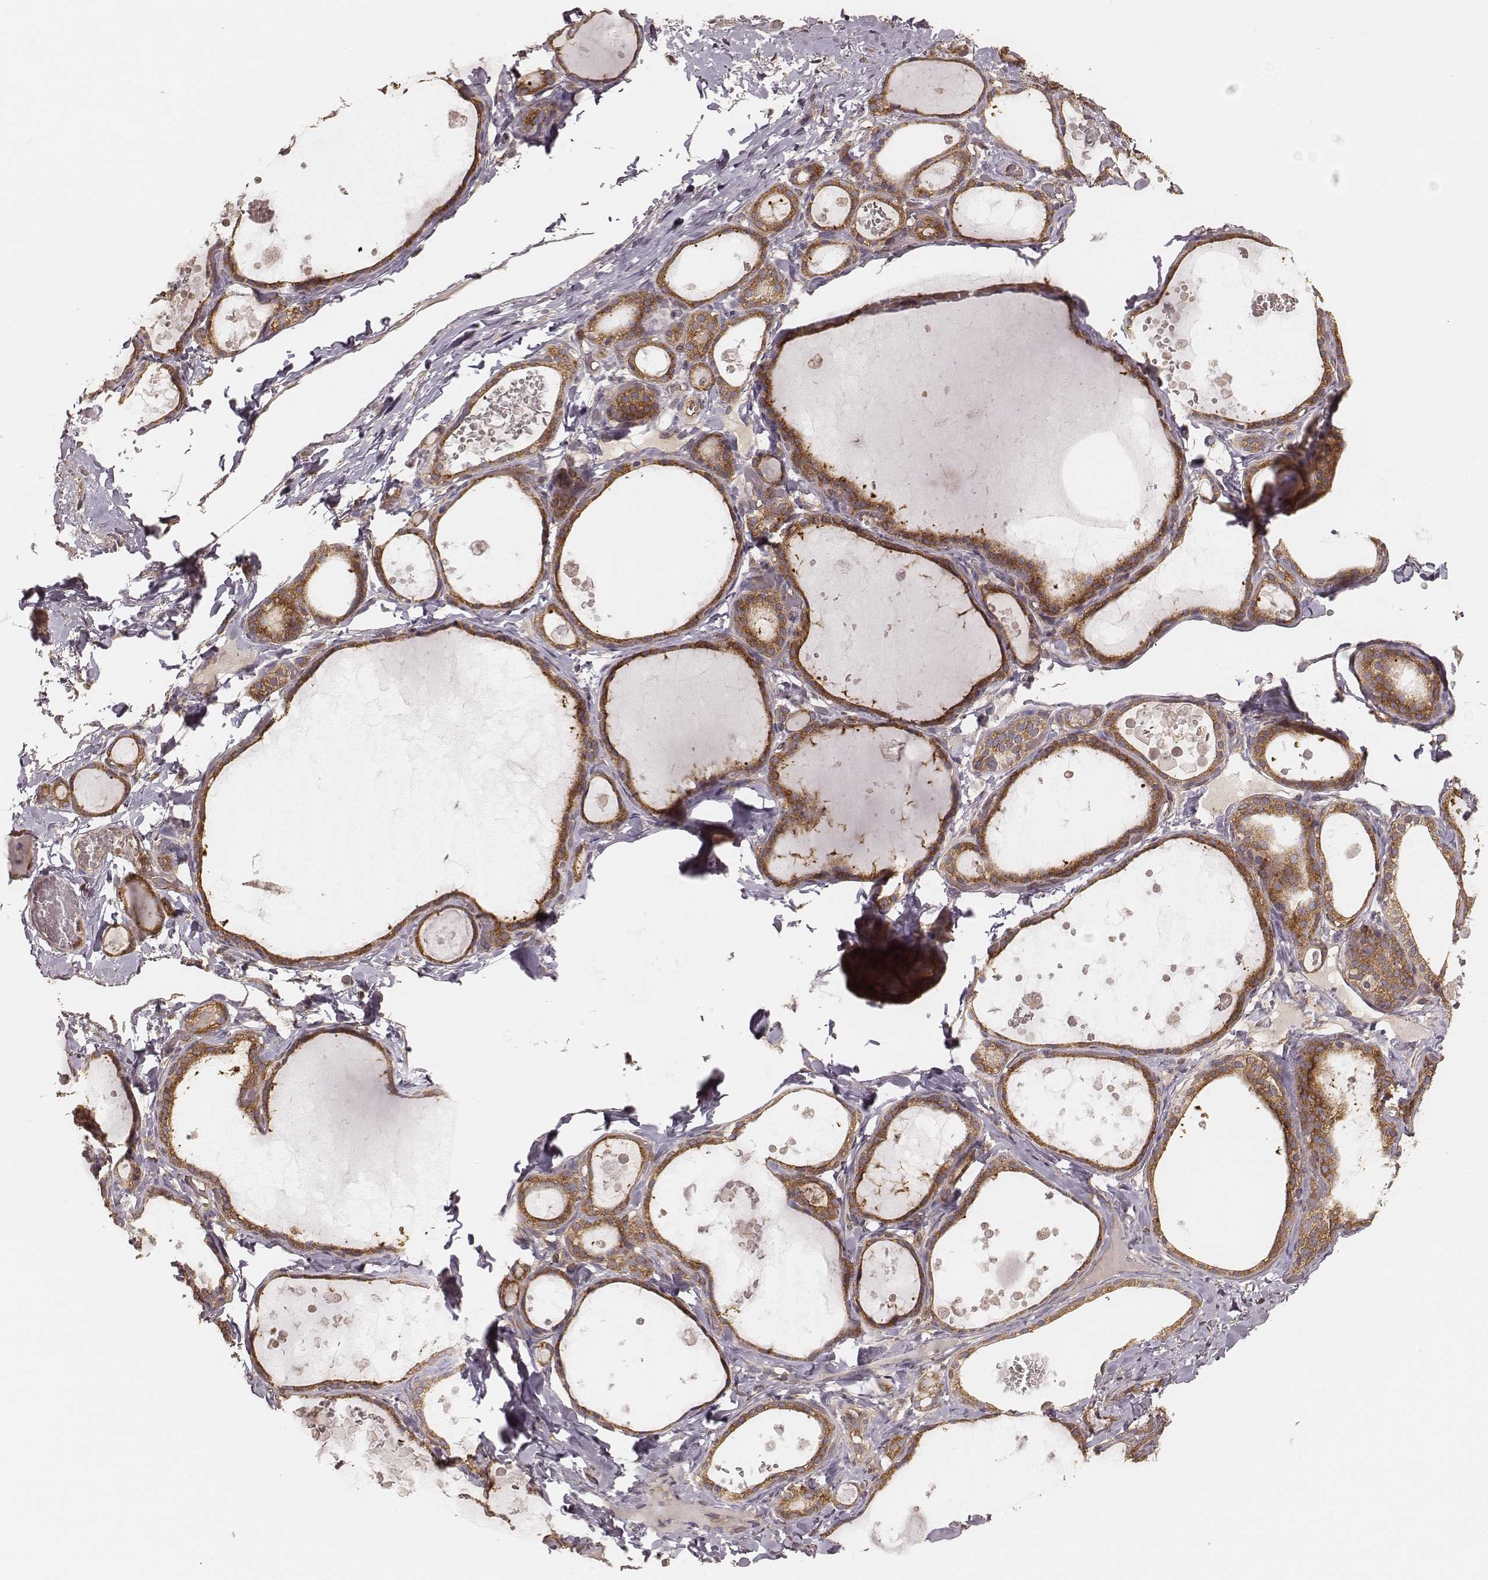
{"staining": {"intensity": "moderate", "quantity": ">75%", "location": "cytoplasmic/membranous"}, "tissue": "thyroid gland", "cell_type": "Glandular cells", "image_type": "normal", "snomed": [{"axis": "morphology", "description": "Normal tissue, NOS"}, {"axis": "topography", "description": "Thyroid gland"}], "caption": "The photomicrograph displays immunohistochemical staining of normal thyroid gland. There is moderate cytoplasmic/membranous expression is seen in approximately >75% of glandular cells.", "gene": "CARS1", "patient": {"sex": "female", "age": 56}}